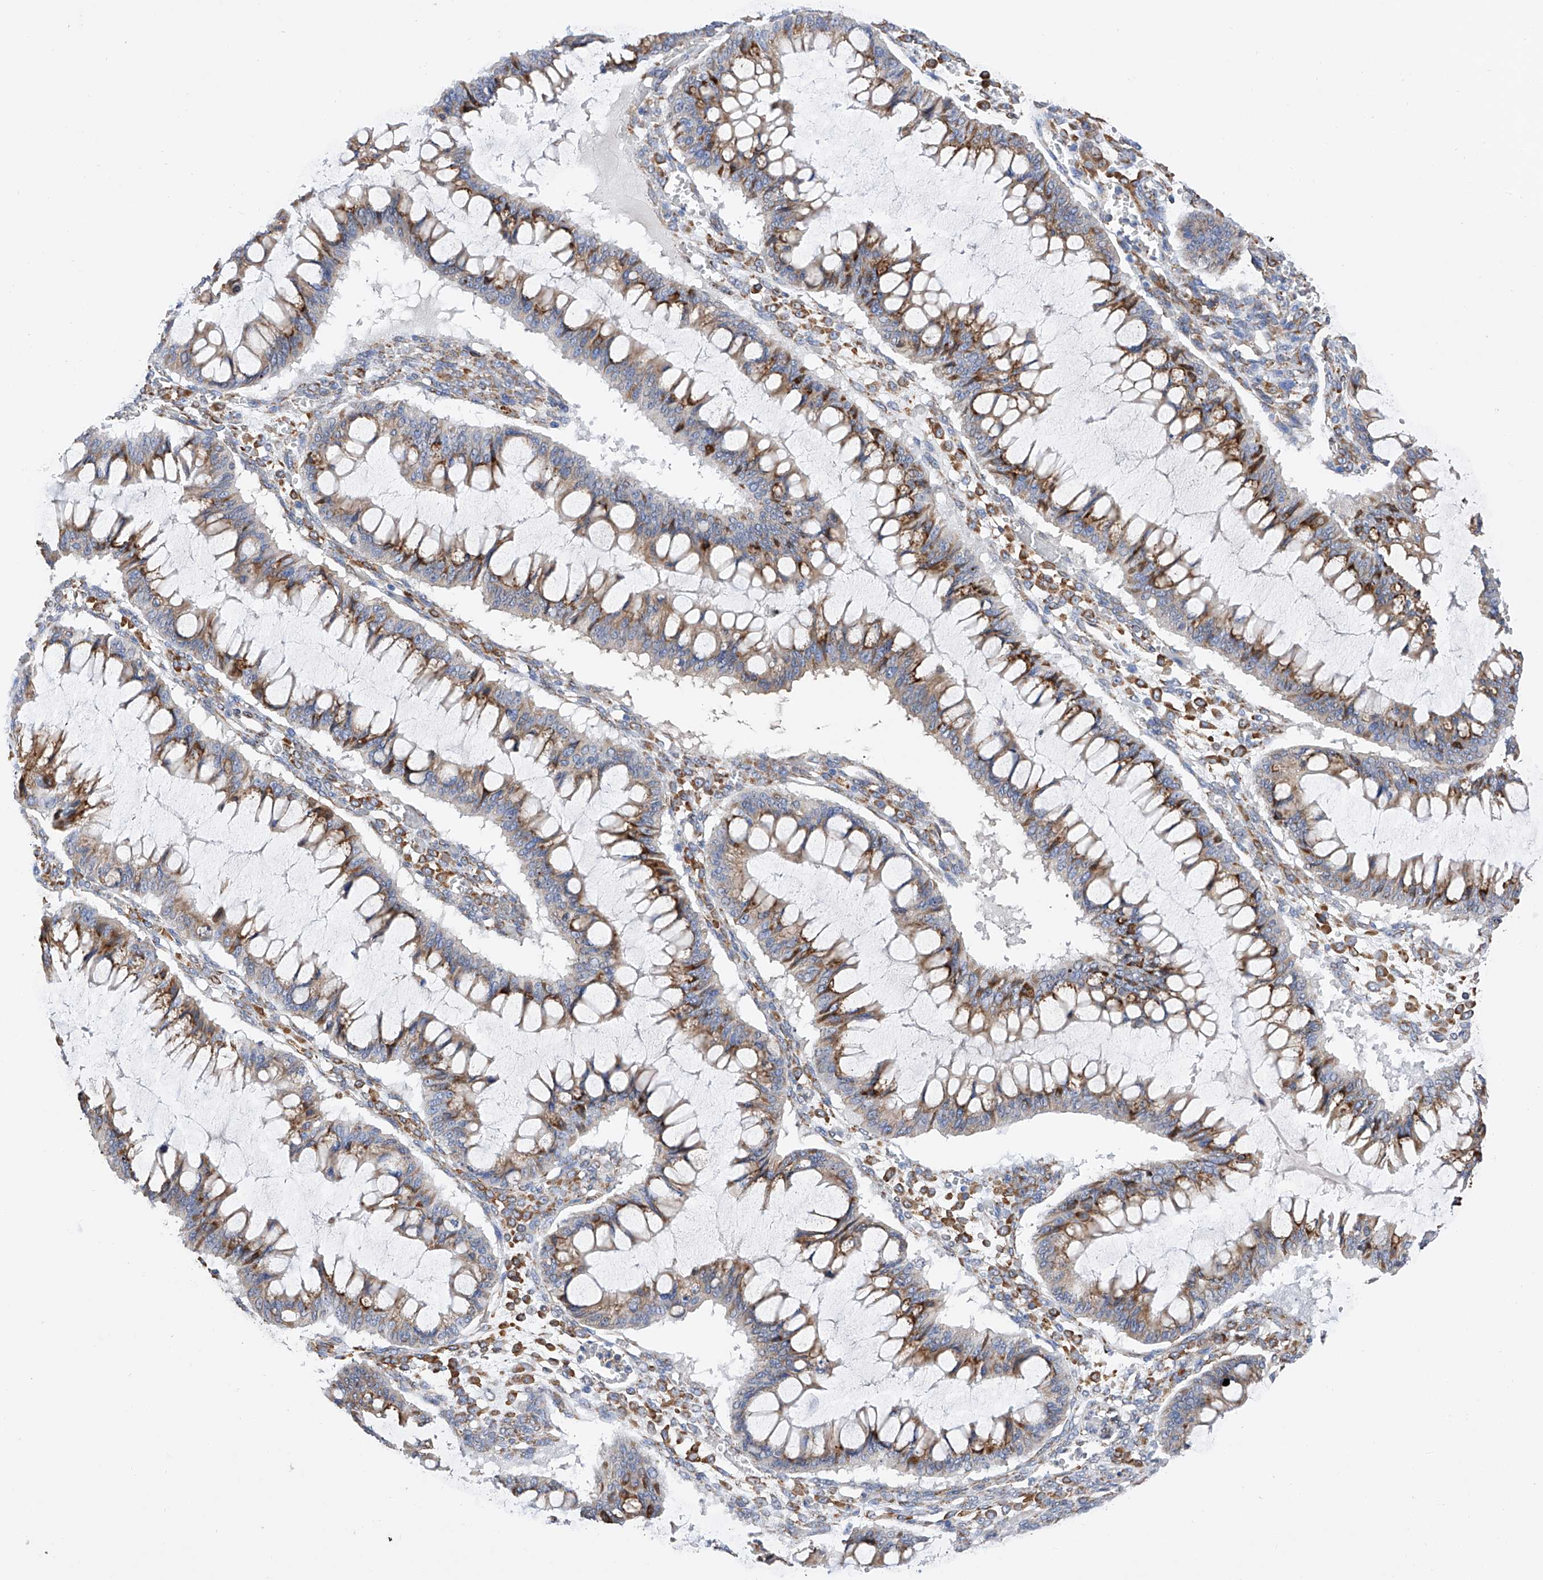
{"staining": {"intensity": "moderate", "quantity": ">75%", "location": "cytoplasmic/membranous"}, "tissue": "ovarian cancer", "cell_type": "Tumor cells", "image_type": "cancer", "snomed": [{"axis": "morphology", "description": "Cystadenocarcinoma, mucinous, NOS"}, {"axis": "topography", "description": "Ovary"}], "caption": "Immunohistochemical staining of human ovarian cancer reveals medium levels of moderate cytoplasmic/membranous protein staining in approximately >75% of tumor cells.", "gene": "PDIA5", "patient": {"sex": "female", "age": 73}}